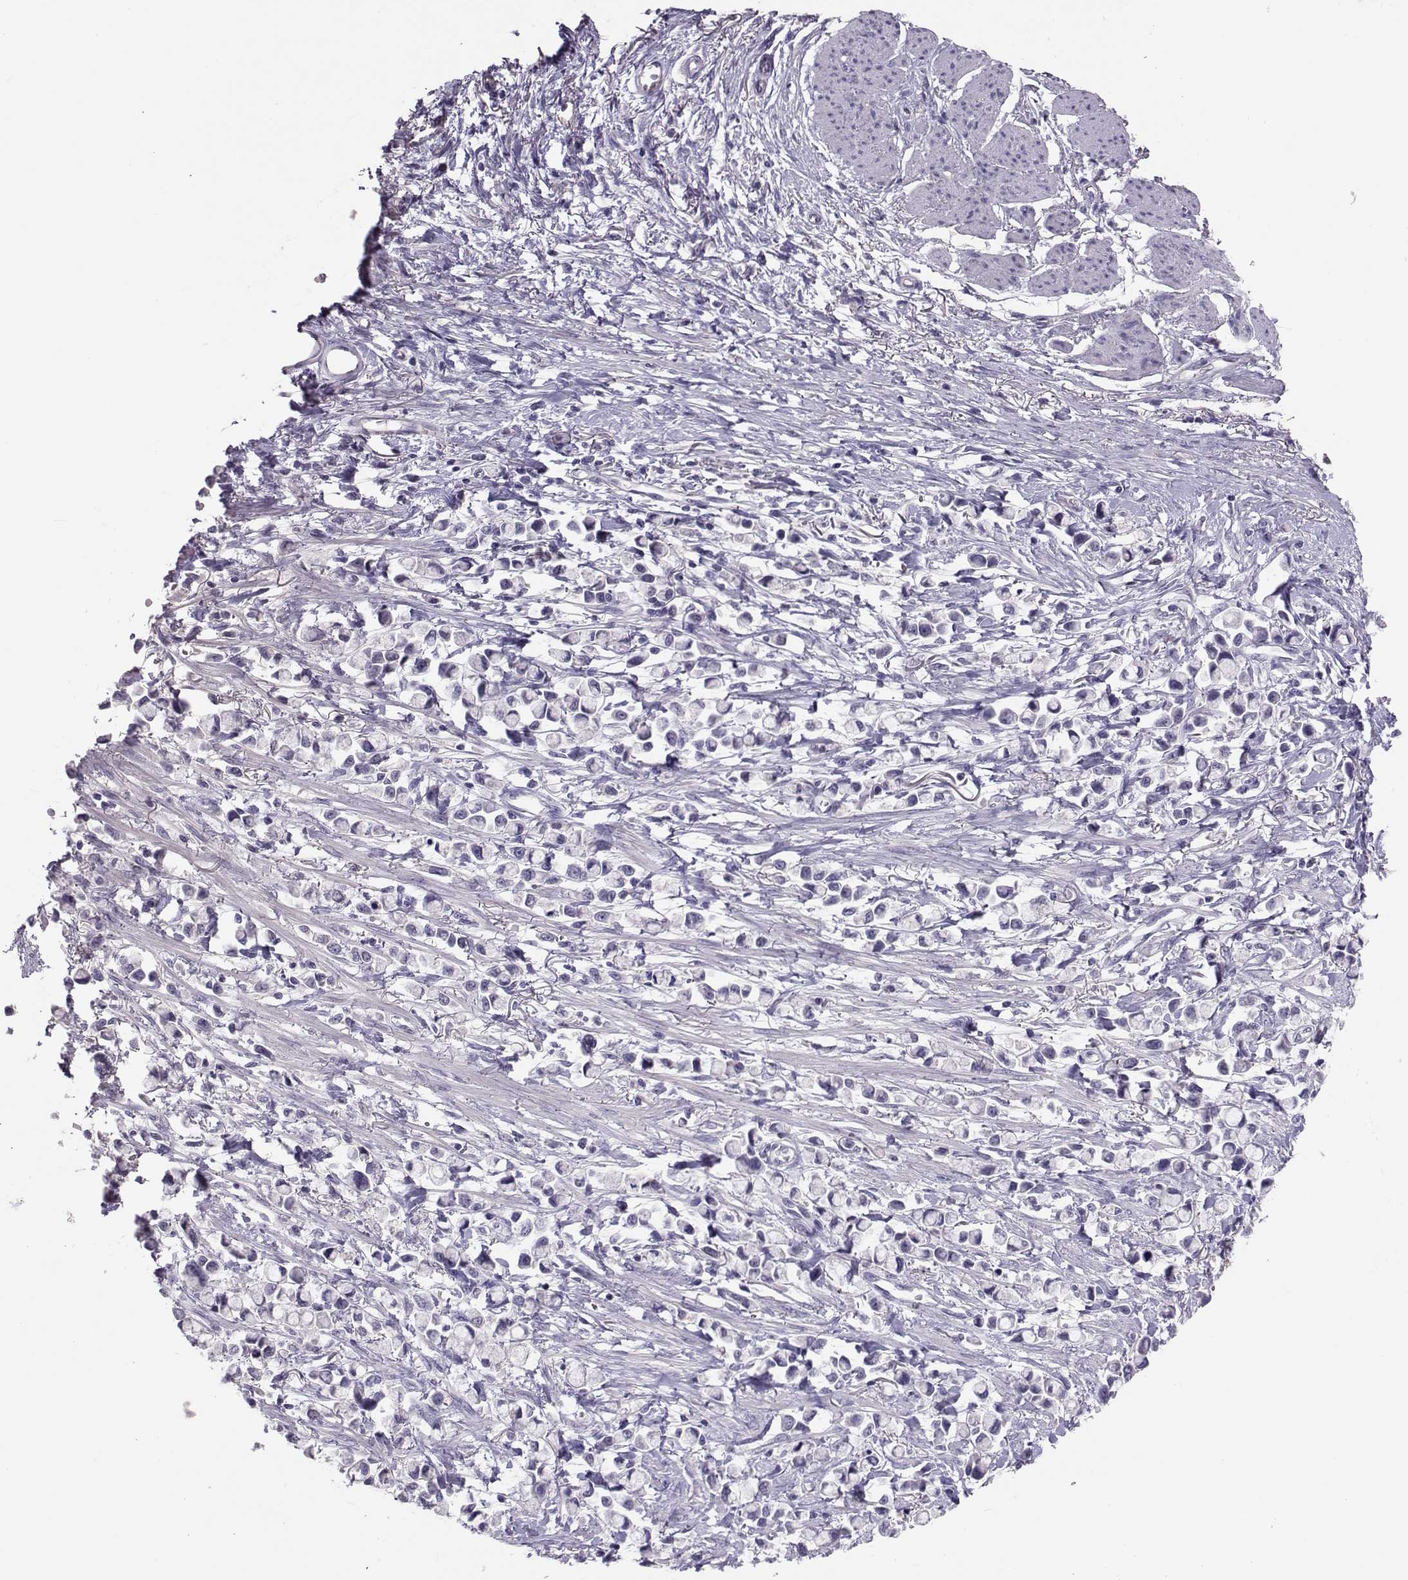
{"staining": {"intensity": "negative", "quantity": "none", "location": "none"}, "tissue": "stomach cancer", "cell_type": "Tumor cells", "image_type": "cancer", "snomed": [{"axis": "morphology", "description": "Adenocarcinoma, NOS"}, {"axis": "topography", "description": "Stomach"}], "caption": "Adenocarcinoma (stomach) stained for a protein using immunohistochemistry displays no positivity tumor cells.", "gene": "DNAAF1", "patient": {"sex": "female", "age": 81}}